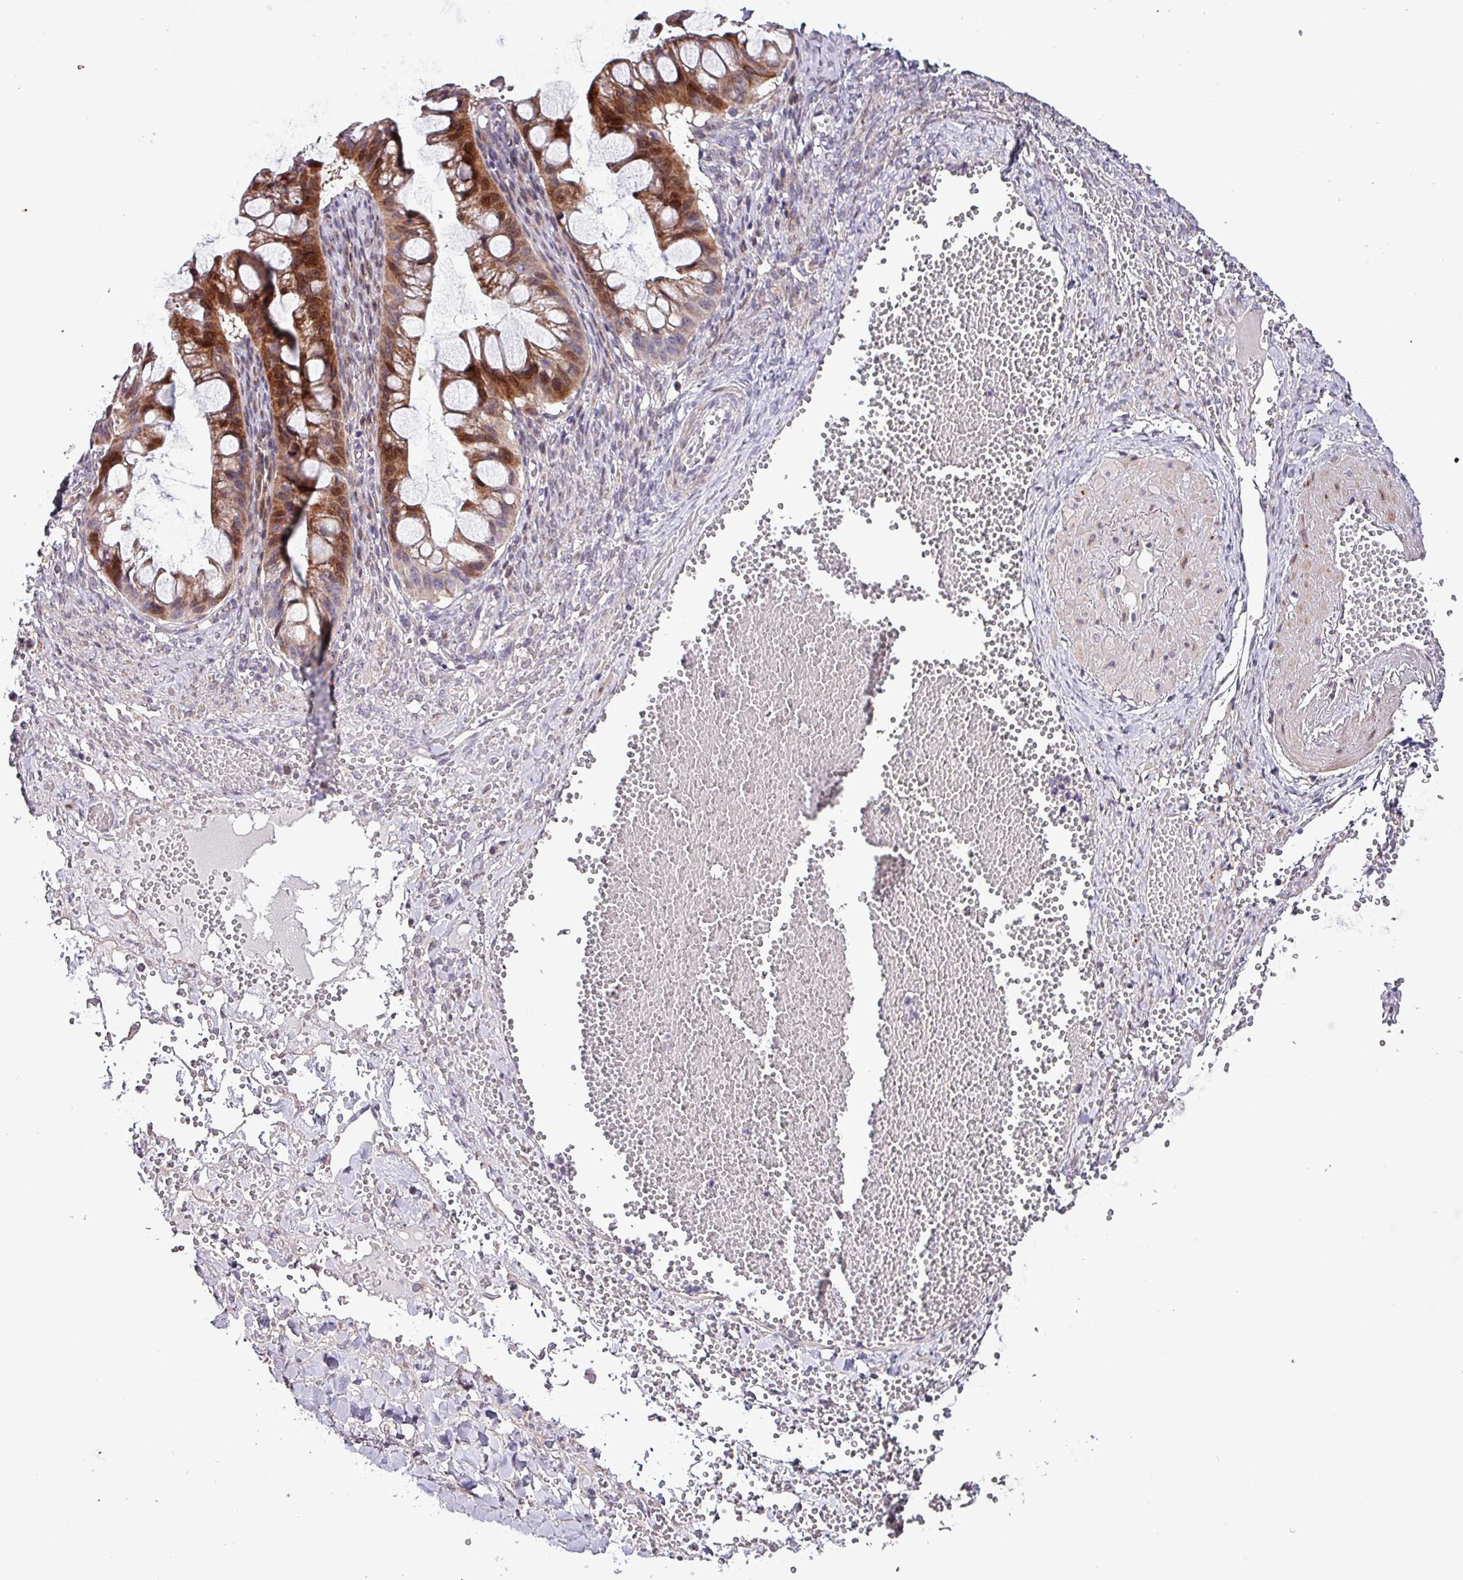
{"staining": {"intensity": "moderate", "quantity": "25%-75%", "location": "cytoplasmic/membranous,nuclear"}, "tissue": "ovarian cancer", "cell_type": "Tumor cells", "image_type": "cancer", "snomed": [{"axis": "morphology", "description": "Cystadenocarcinoma, mucinous, NOS"}, {"axis": "topography", "description": "Ovary"}], "caption": "Tumor cells exhibit medium levels of moderate cytoplasmic/membranous and nuclear positivity in approximately 25%-75% of cells in ovarian cancer (mucinous cystadenocarcinoma).", "gene": "GRAPL", "patient": {"sex": "female", "age": 73}}